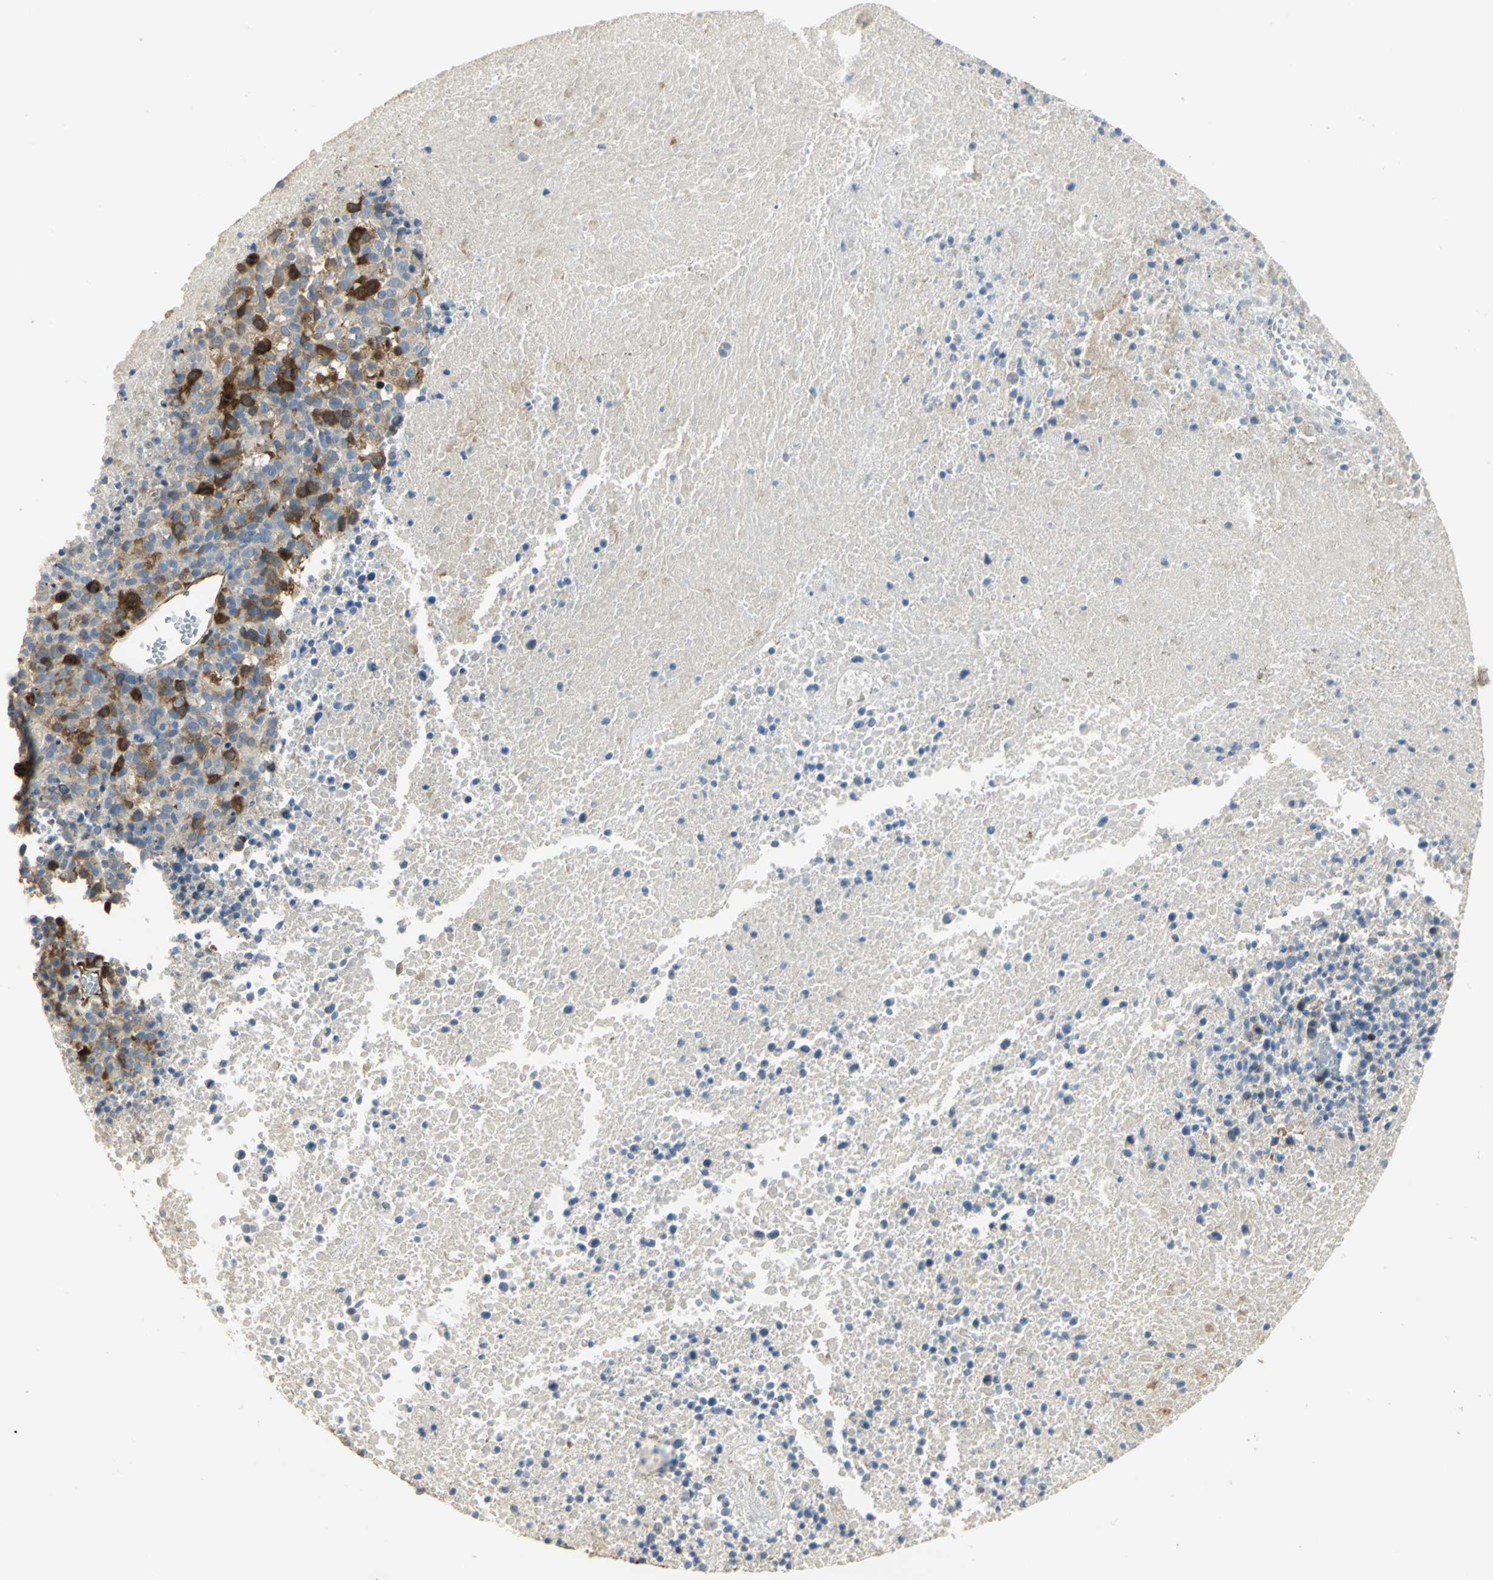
{"staining": {"intensity": "strong", "quantity": "25%-75%", "location": "cytoplasmic/membranous"}, "tissue": "melanoma", "cell_type": "Tumor cells", "image_type": "cancer", "snomed": [{"axis": "morphology", "description": "Malignant melanoma, Metastatic site"}, {"axis": "topography", "description": "Cerebral cortex"}], "caption": "High-magnification brightfield microscopy of malignant melanoma (metastatic site) stained with DAB (3,3'-diaminobenzidine) (brown) and counterstained with hematoxylin (blue). tumor cells exhibit strong cytoplasmic/membranous staining is seen in approximately25%-75% of cells.", "gene": "DLGAP5", "patient": {"sex": "female", "age": 52}}